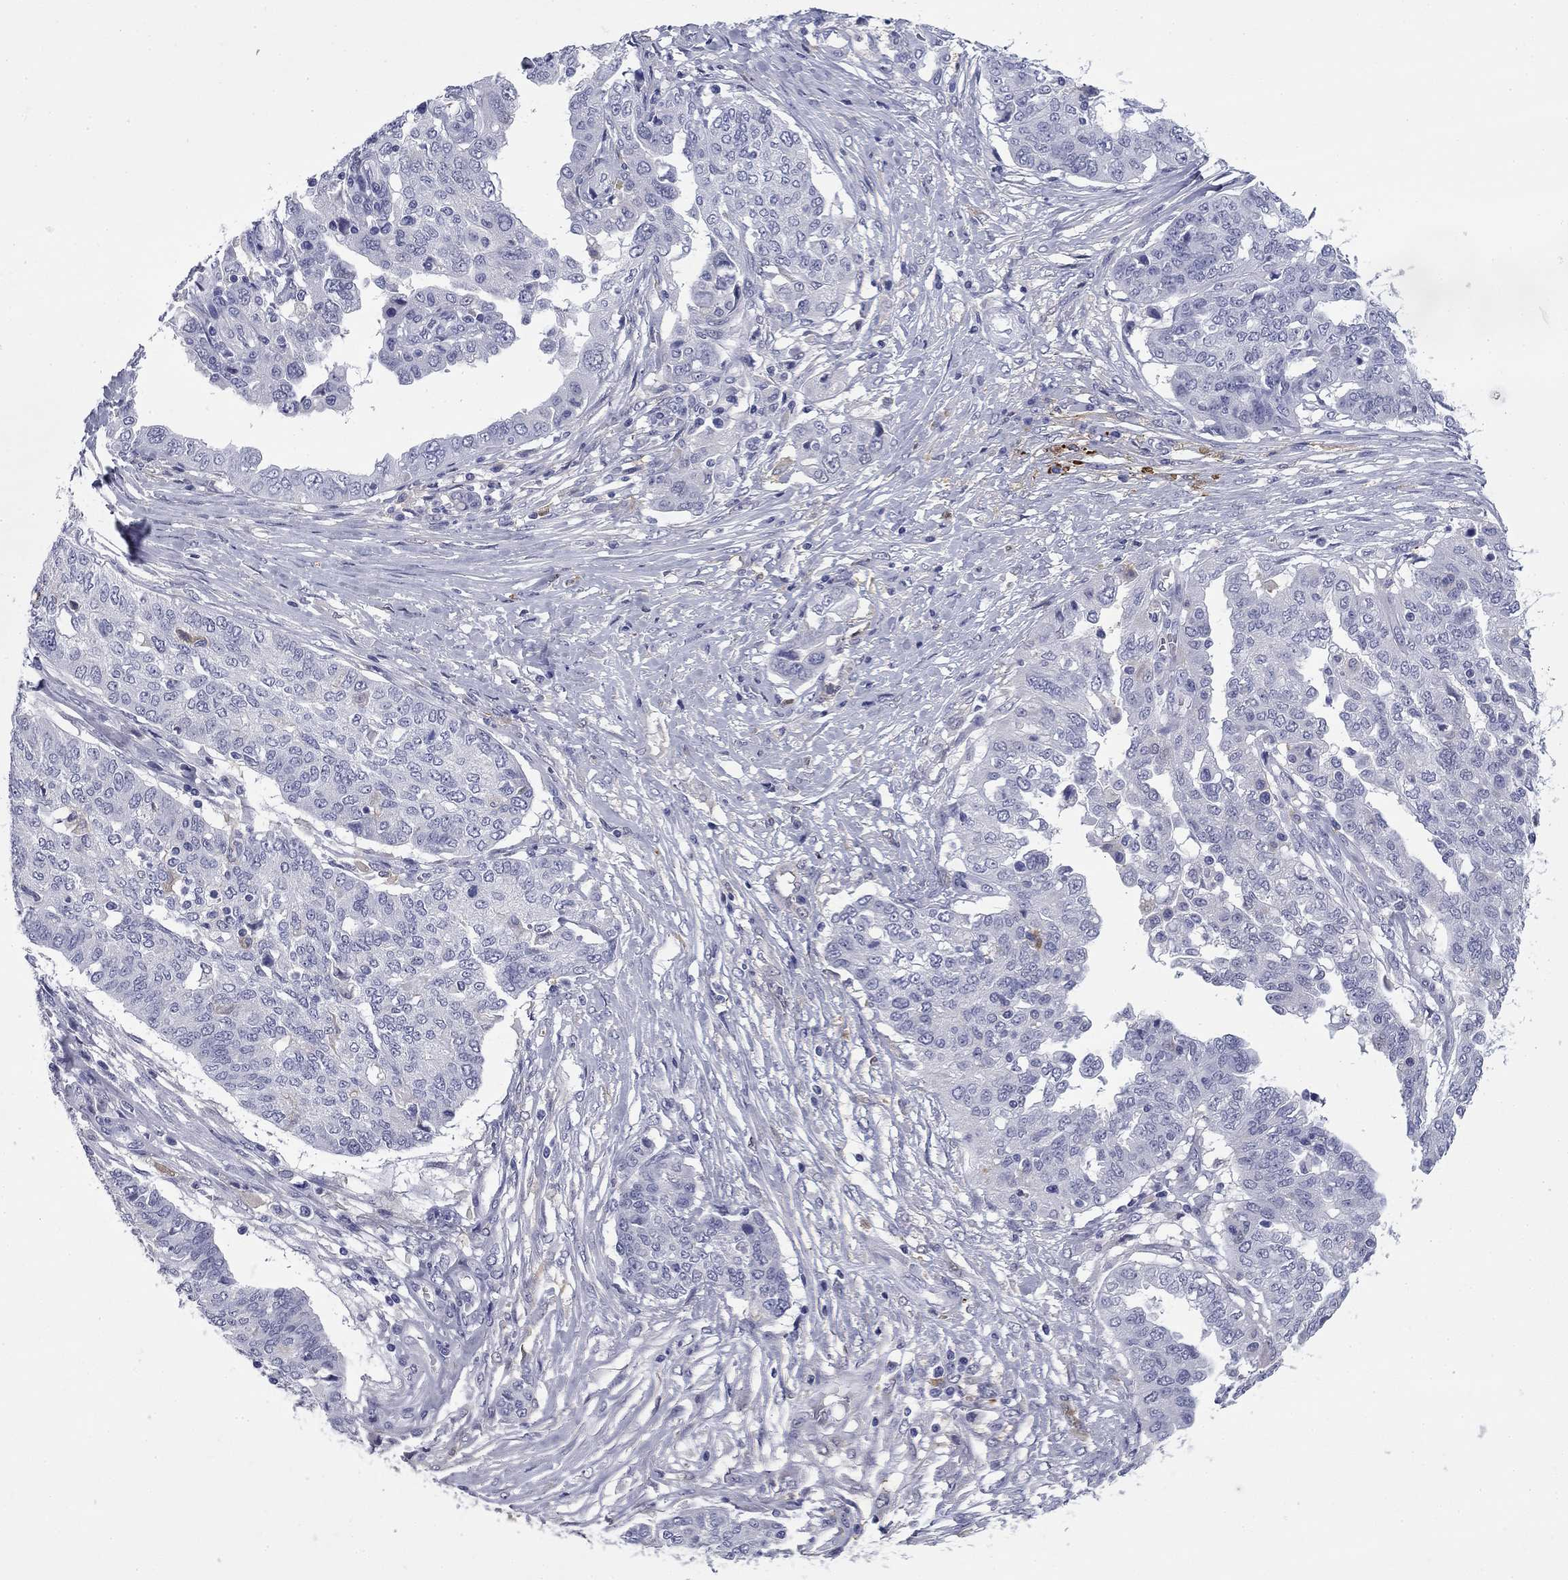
{"staining": {"intensity": "negative", "quantity": "none", "location": "none"}, "tissue": "ovarian cancer", "cell_type": "Tumor cells", "image_type": "cancer", "snomed": [{"axis": "morphology", "description": "Cystadenocarcinoma, serous, NOS"}, {"axis": "topography", "description": "Ovary"}], "caption": "IHC photomicrograph of human ovarian cancer stained for a protein (brown), which demonstrates no positivity in tumor cells.", "gene": "BCL2L14", "patient": {"sex": "female", "age": 67}}